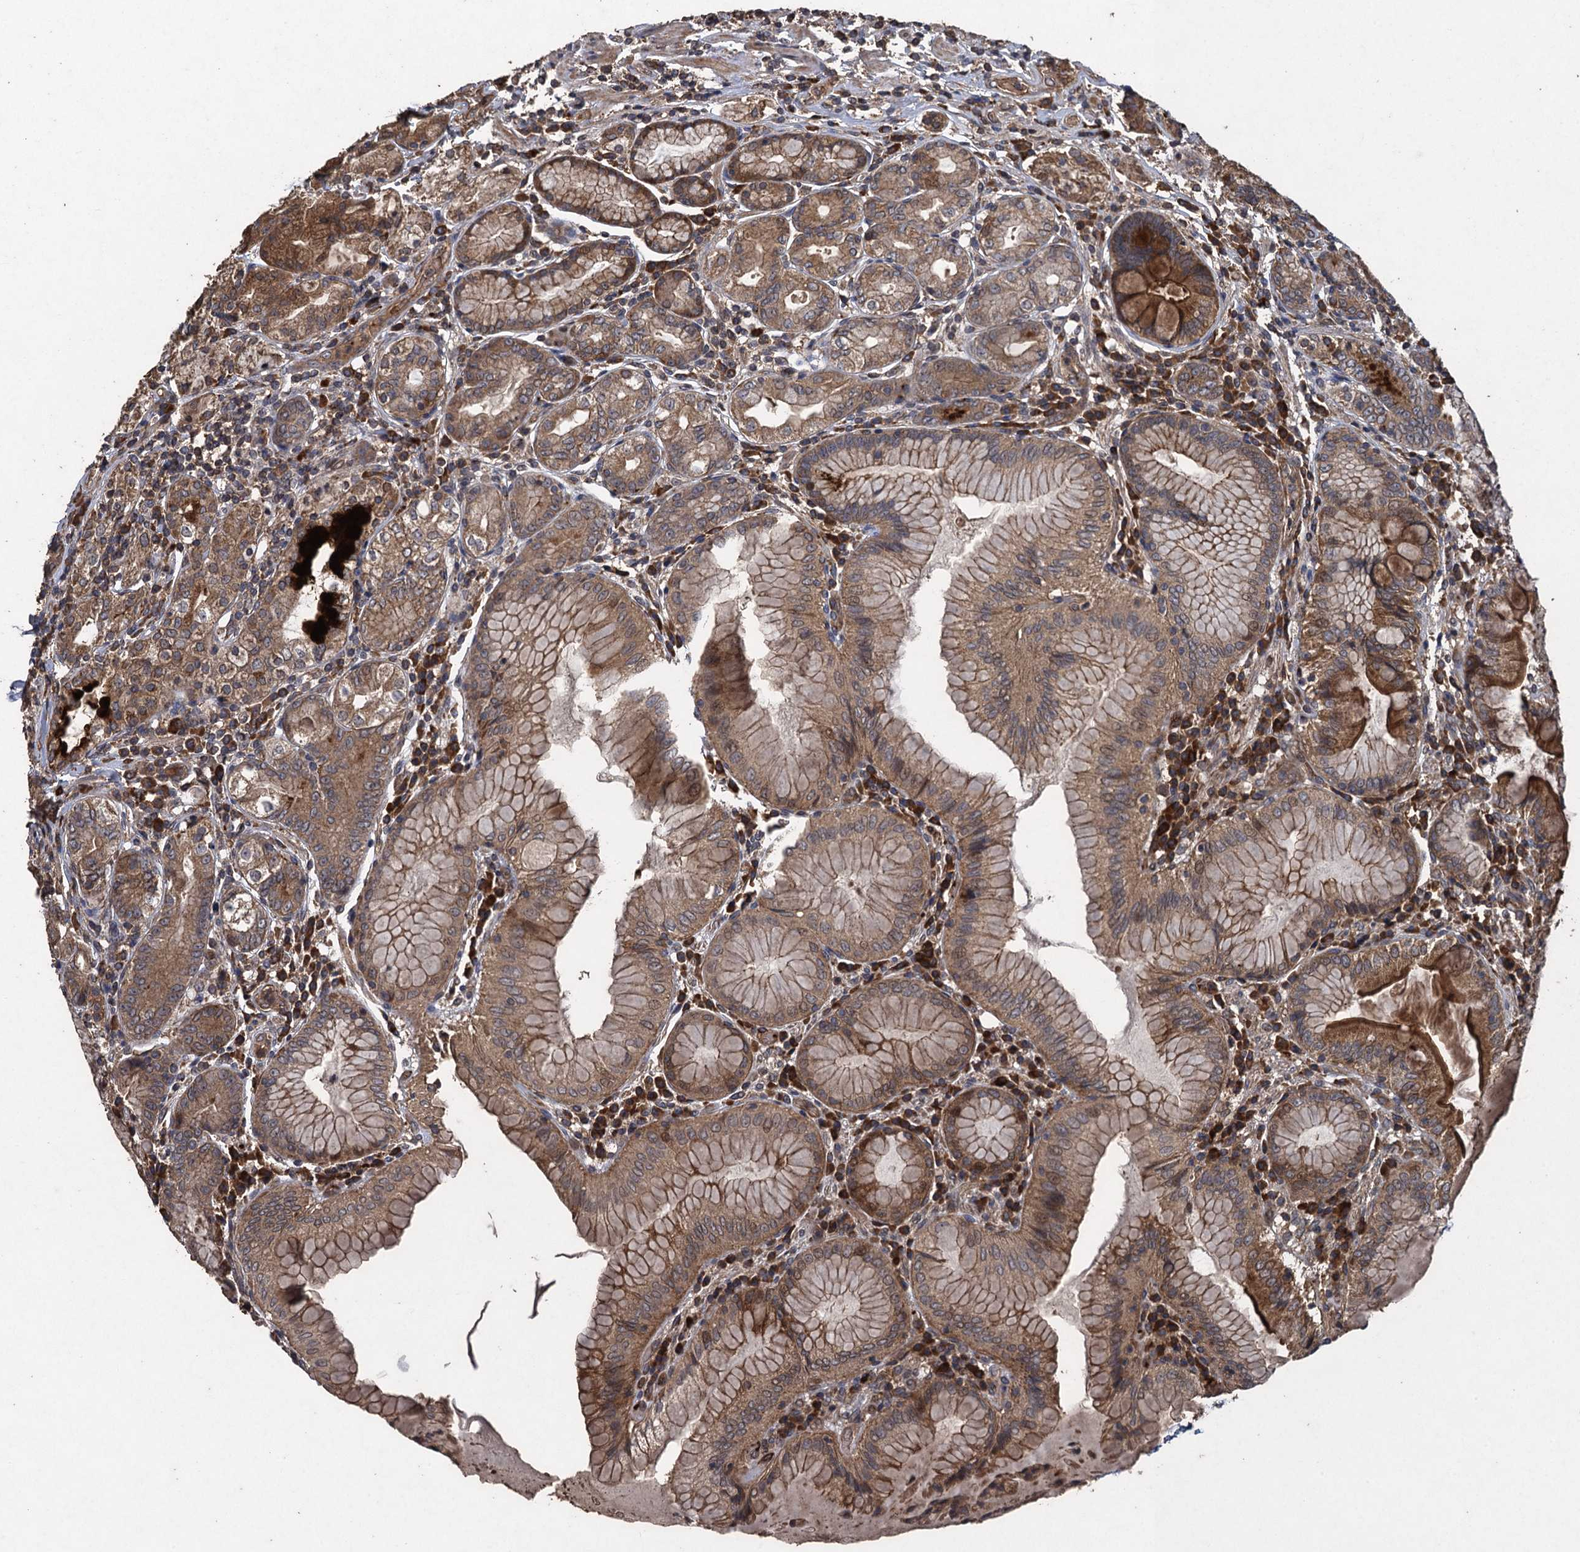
{"staining": {"intensity": "moderate", "quantity": ">75%", "location": "cytoplasmic/membranous"}, "tissue": "stomach", "cell_type": "Glandular cells", "image_type": "normal", "snomed": [{"axis": "morphology", "description": "Normal tissue, NOS"}, {"axis": "topography", "description": "Stomach, upper"}, {"axis": "topography", "description": "Stomach, lower"}], "caption": "Immunohistochemistry (IHC) photomicrograph of normal stomach: stomach stained using IHC displays medium levels of moderate protein expression localized specifically in the cytoplasmic/membranous of glandular cells, appearing as a cytoplasmic/membranous brown color.", "gene": "TXNDC11", "patient": {"sex": "female", "age": 76}}